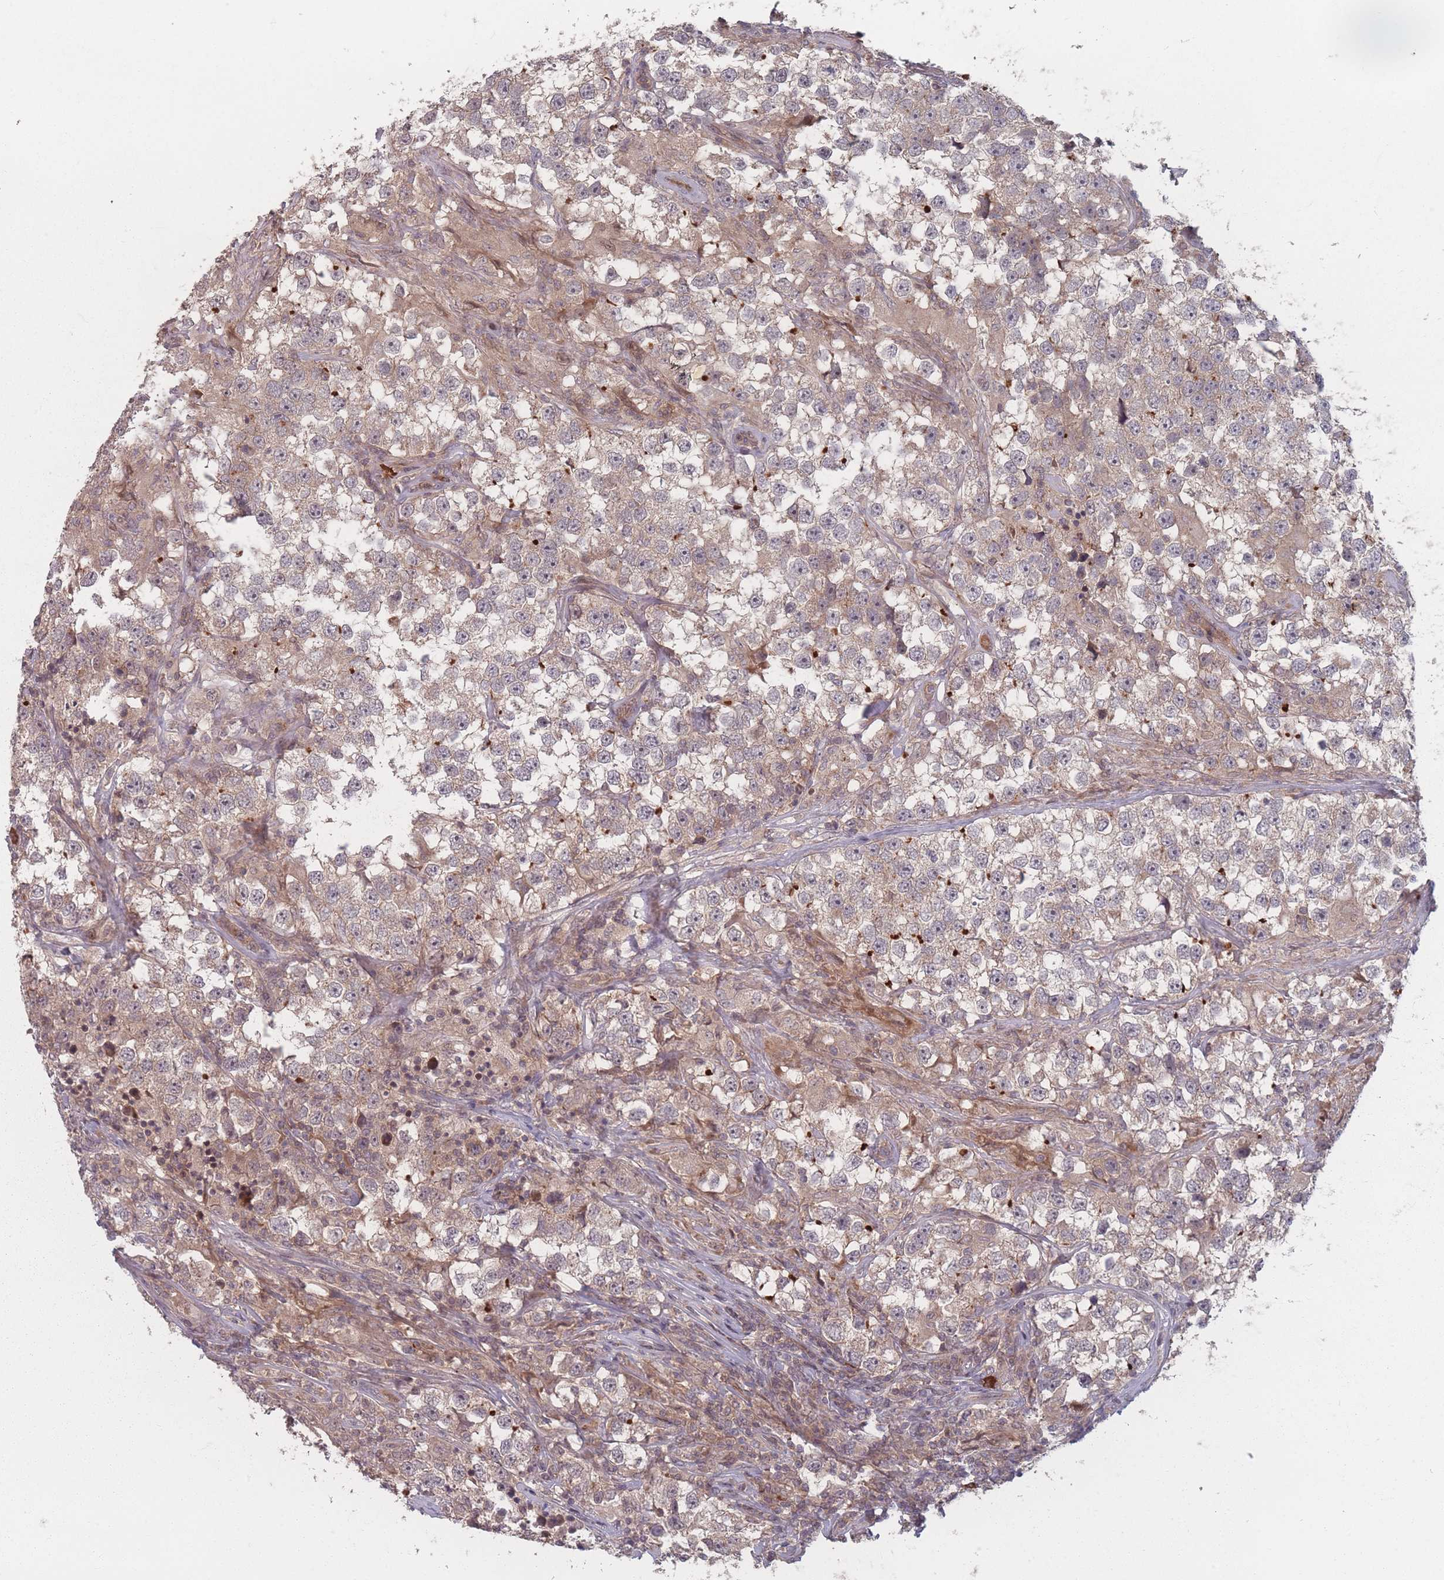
{"staining": {"intensity": "weak", "quantity": "25%-75%", "location": "cytoplasmic/membranous"}, "tissue": "testis cancer", "cell_type": "Tumor cells", "image_type": "cancer", "snomed": [{"axis": "morphology", "description": "Seminoma, NOS"}, {"axis": "topography", "description": "Testis"}], "caption": "Testis seminoma stained with IHC displays weak cytoplasmic/membranous expression in about 25%-75% of tumor cells.", "gene": "HAGH", "patient": {"sex": "male", "age": 46}}